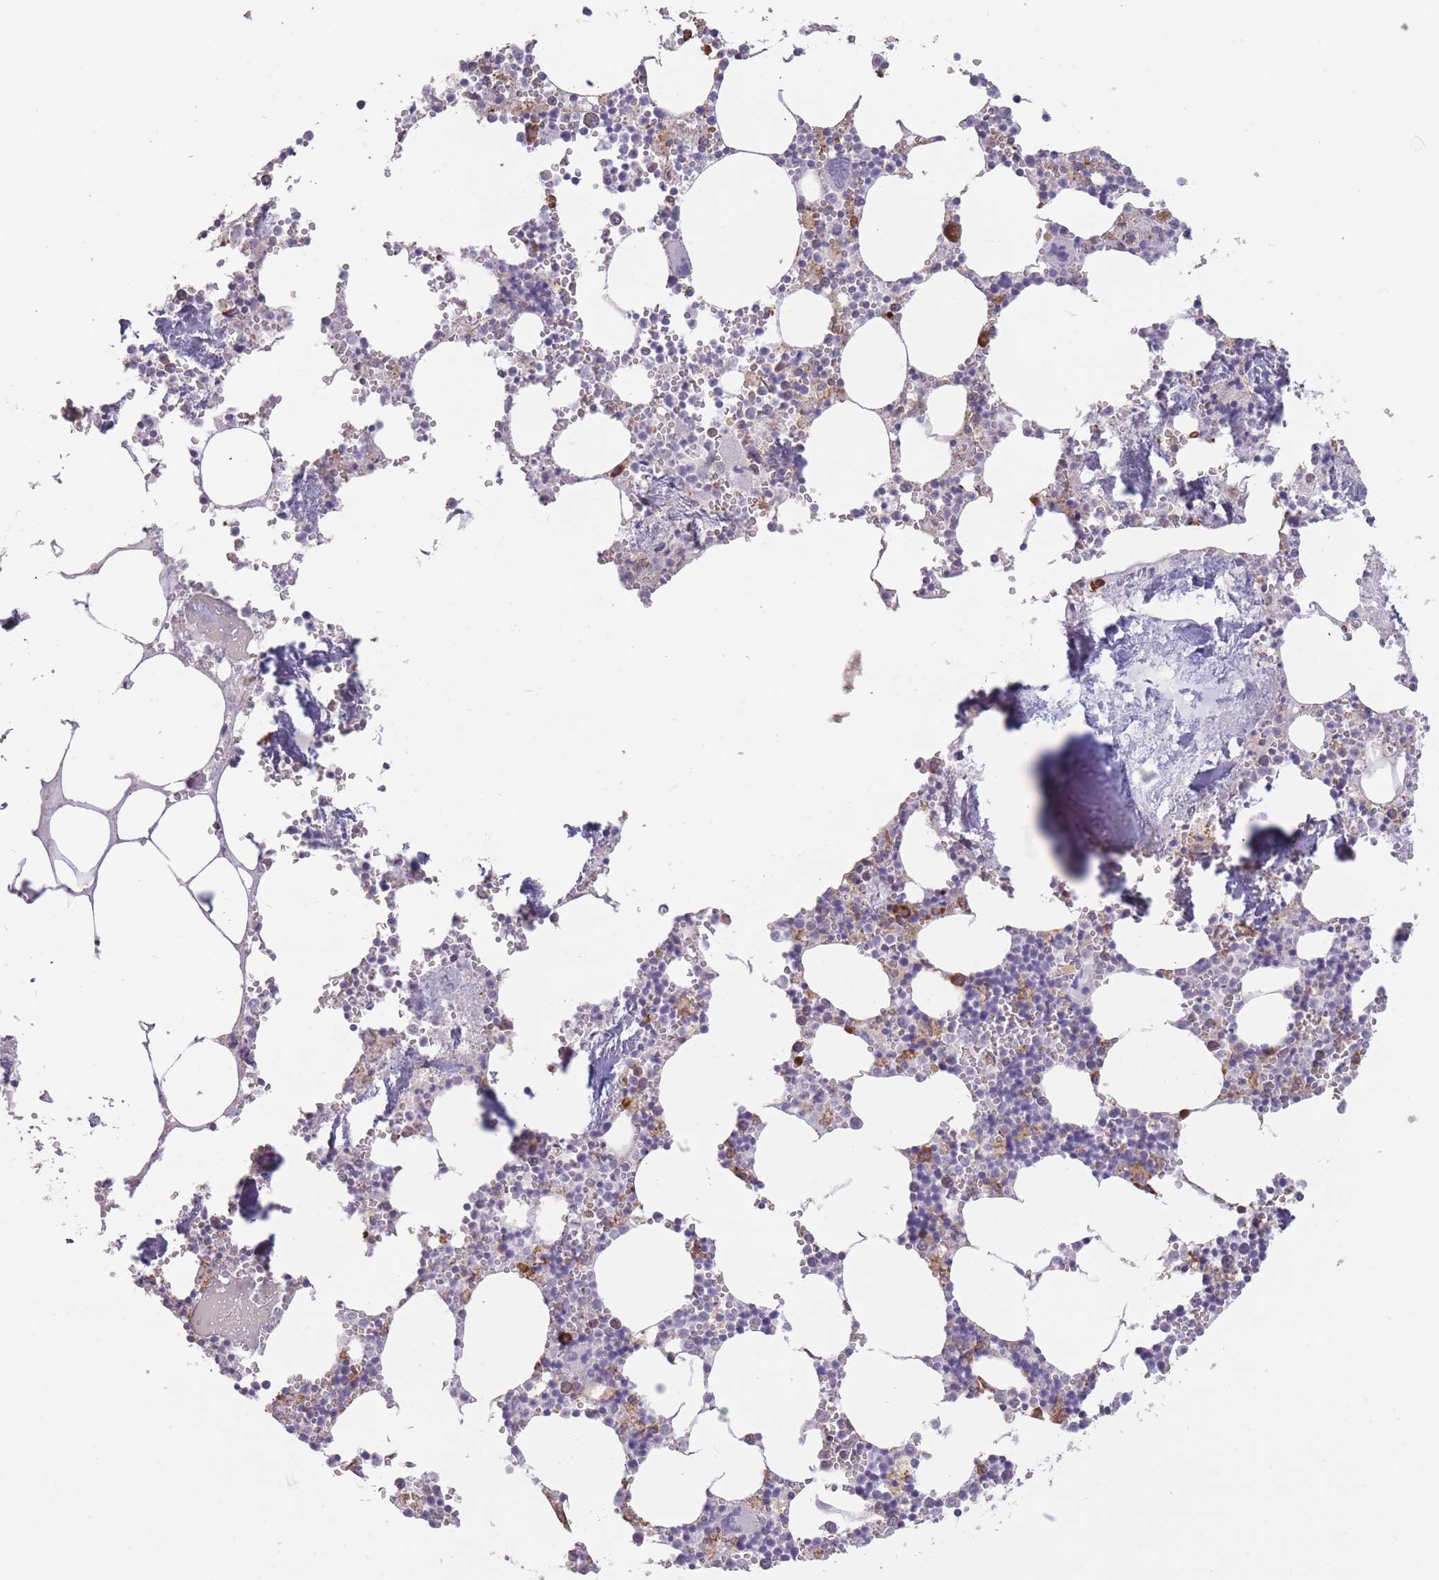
{"staining": {"intensity": "strong", "quantity": "<25%", "location": "cytoplasmic/membranous"}, "tissue": "bone marrow", "cell_type": "Hematopoietic cells", "image_type": "normal", "snomed": [{"axis": "morphology", "description": "Normal tissue, NOS"}, {"axis": "topography", "description": "Bone marrow"}], "caption": "Brown immunohistochemical staining in unremarkable human bone marrow reveals strong cytoplasmic/membranous staining in about <25% of hematopoietic cells. (DAB IHC with brightfield microscopy, high magnification).", "gene": "TRAPPC5", "patient": {"sex": "male", "age": 54}}